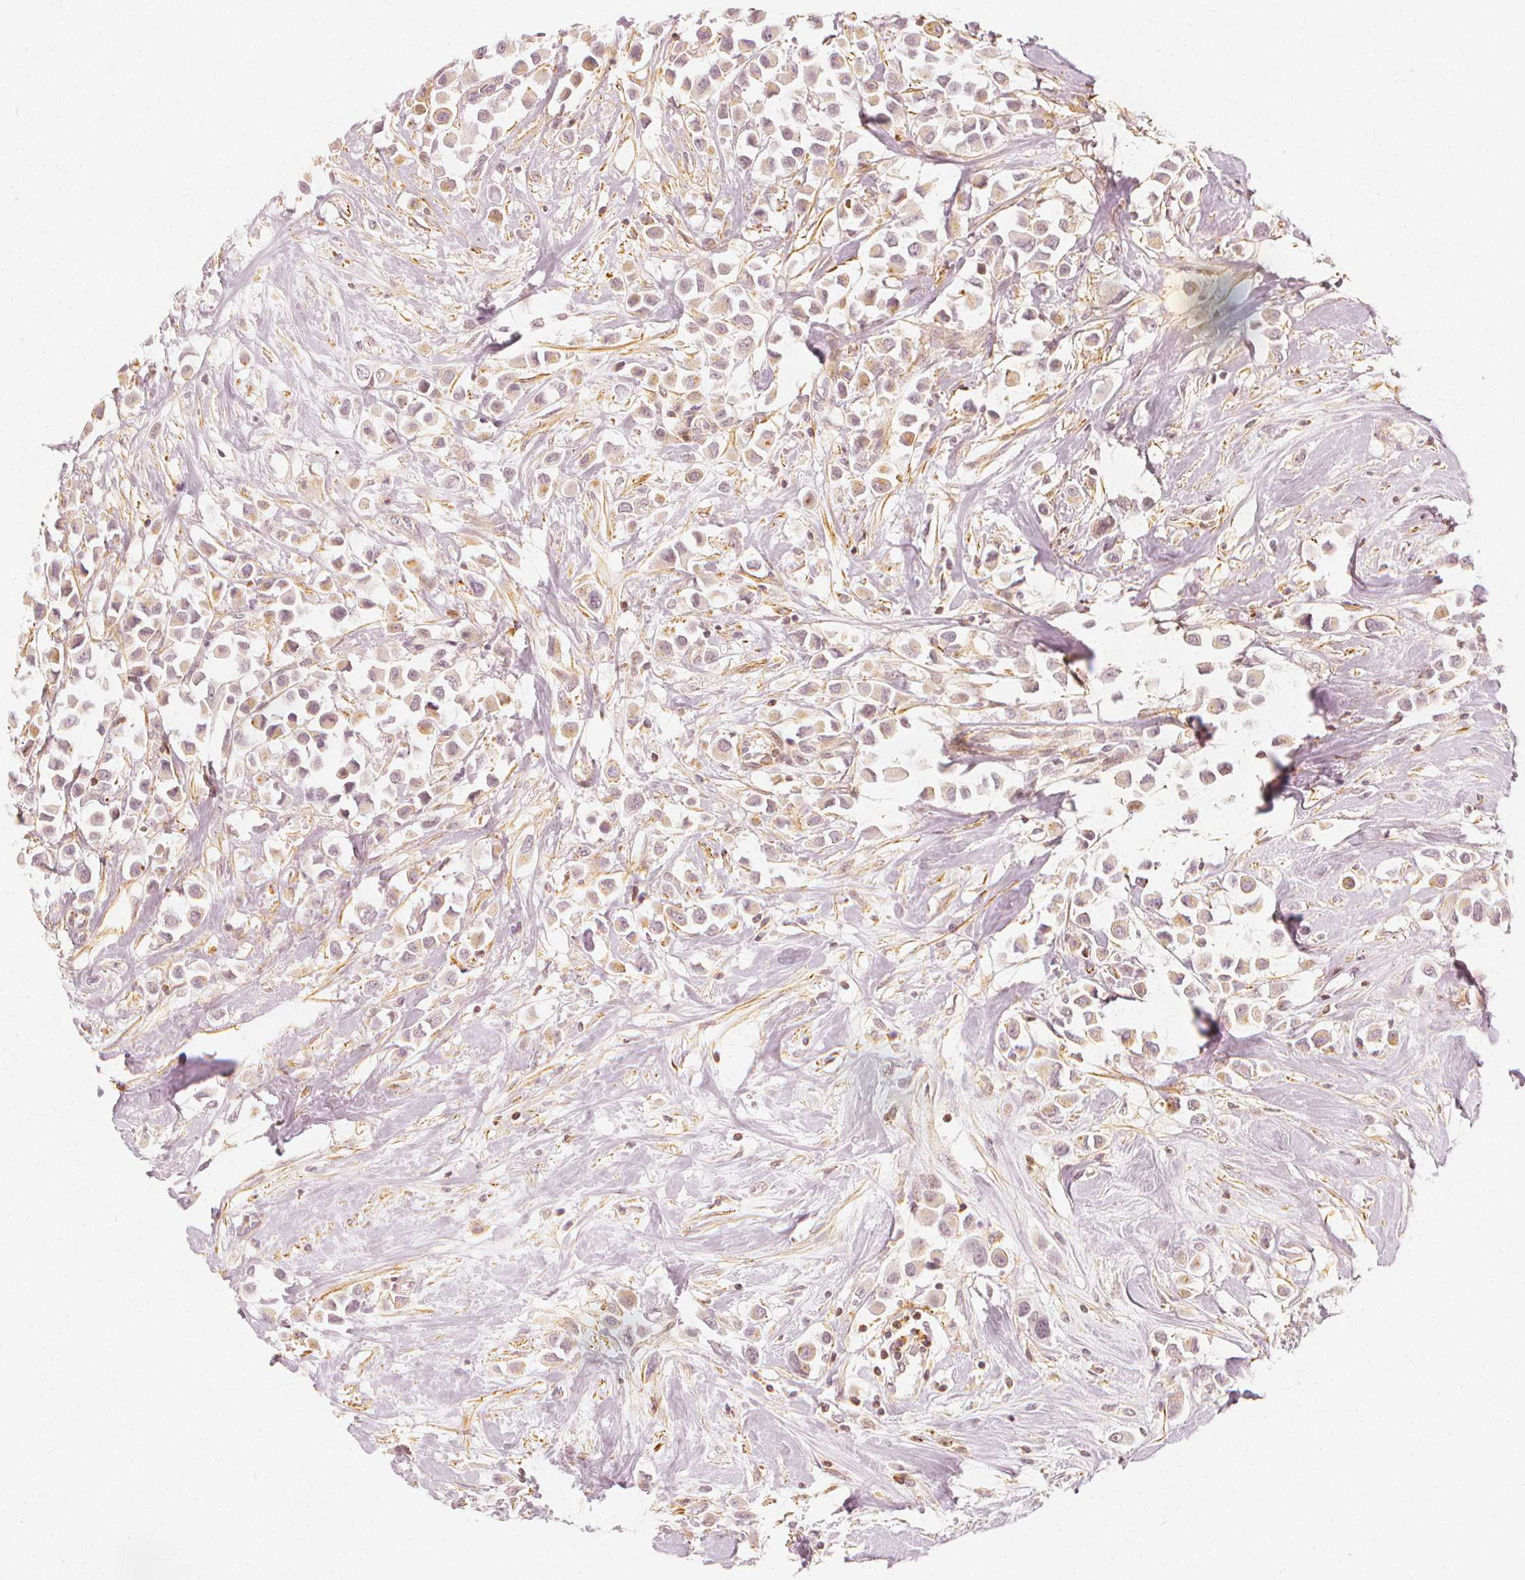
{"staining": {"intensity": "weak", "quantity": ">75%", "location": "cytoplasmic/membranous"}, "tissue": "breast cancer", "cell_type": "Tumor cells", "image_type": "cancer", "snomed": [{"axis": "morphology", "description": "Duct carcinoma"}, {"axis": "topography", "description": "Breast"}], "caption": "Protein staining by IHC exhibits weak cytoplasmic/membranous positivity in approximately >75% of tumor cells in breast cancer (invasive ductal carcinoma).", "gene": "ARHGAP26", "patient": {"sex": "female", "age": 61}}